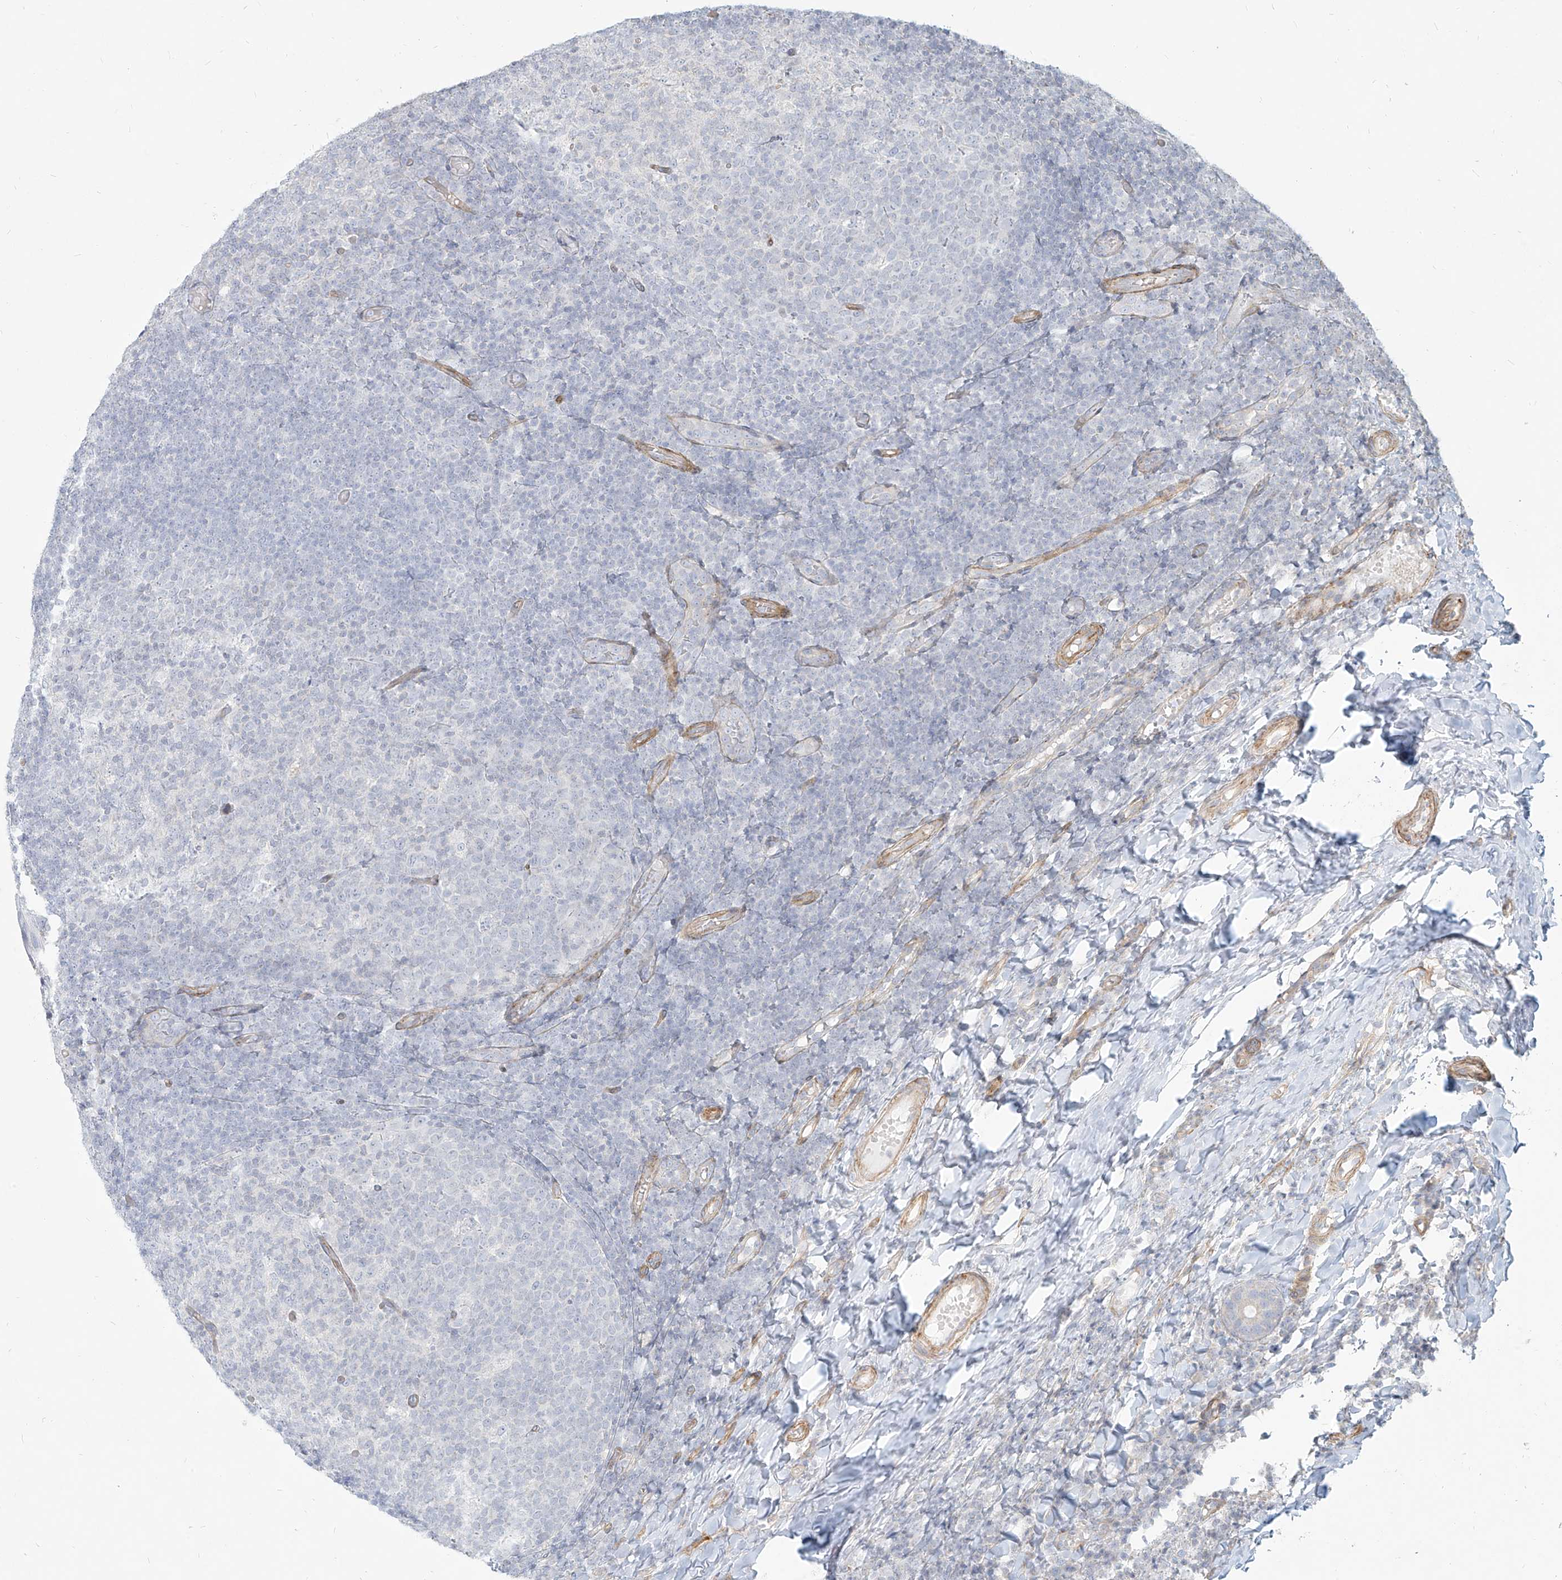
{"staining": {"intensity": "negative", "quantity": "none", "location": "none"}, "tissue": "tonsil", "cell_type": "Germinal center cells", "image_type": "normal", "snomed": [{"axis": "morphology", "description": "Normal tissue, NOS"}, {"axis": "topography", "description": "Tonsil"}], "caption": "The immunohistochemistry (IHC) micrograph has no significant staining in germinal center cells of tonsil.", "gene": "ITPKB", "patient": {"sex": "female", "age": 19}}